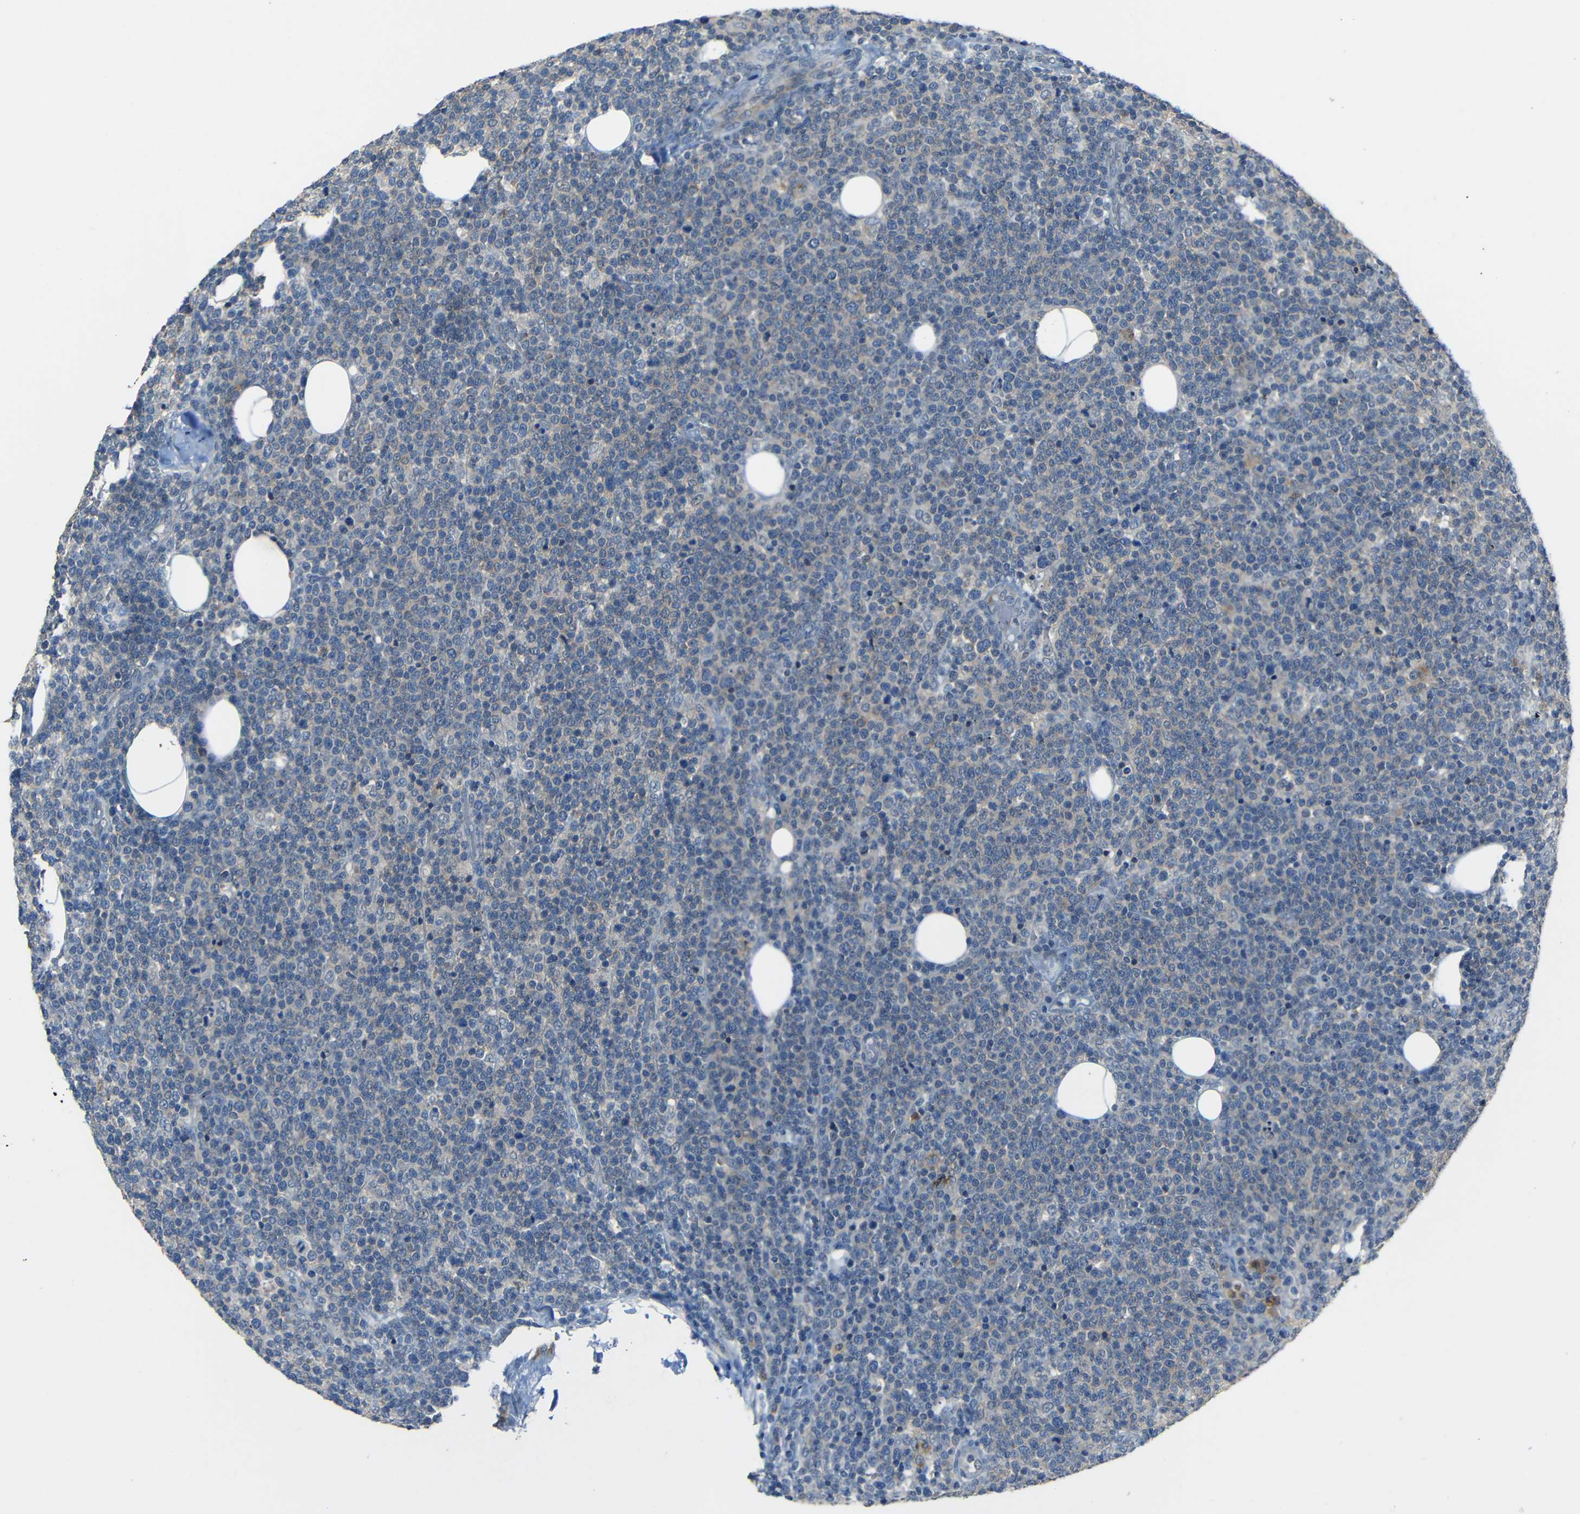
{"staining": {"intensity": "negative", "quantity": "none", "location": "none"}, "tissue": "lymphoma", "cell_type": "Tumor cells", "image_type": "cancer", "snomed": [{"axis": "morphology", "description": "Malignant lymphoma, non-Hodgkin's type, High grade"}, {"axis": "topography", "description": "Lymph node"}], "caption": "Tumor cells are negative for brown protein staining in lymphoma.", "gene": "DNAJC5", "patient": {"sex": "male", "age": 61}}